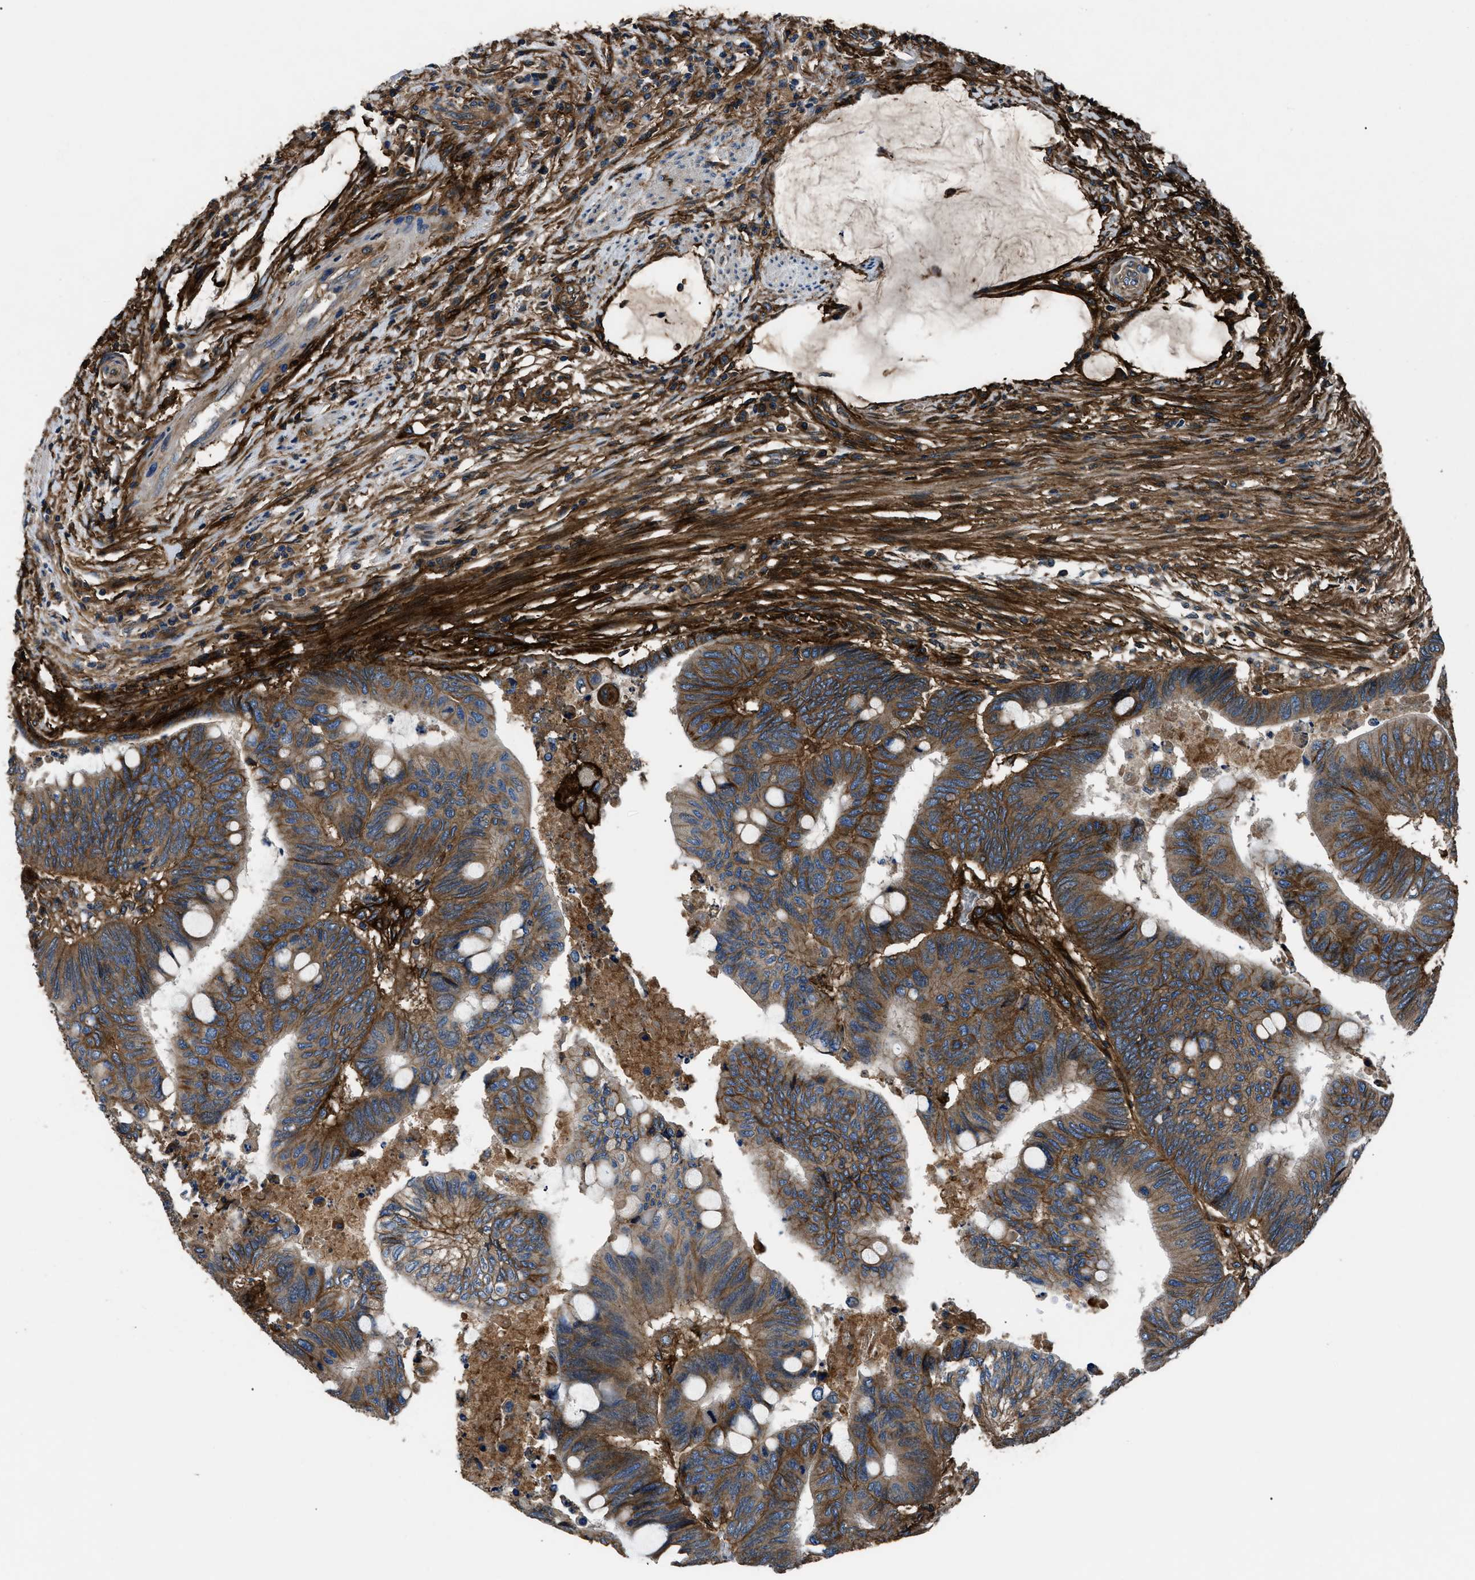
{"staining": {"intensity": "moderate", "quantity": ">75%", "location": "cytoplasmic/membranous"}, "tissue": "colorectal cancer", "cell_type": "Tumor cells", "image_type": "cancer", "snomed": [{"axis": "morphology", "description": "Normal tissue, NOS"}, {"axis": "morphology", "description": "Adenocarcinoma, NOS"}, {"axis": "topography", "description": "Rectum"}, {"axis": "topography", "description": "Peripheral nerve tissue"}], "caption": "A brown stain labels moderate cytoplasmic/membranous staining of a protein in human colorectal cancer (adenocarcinoma) tumor cells.", "gene": "CD276", "patient": {"sex": "male", "age": 92}}